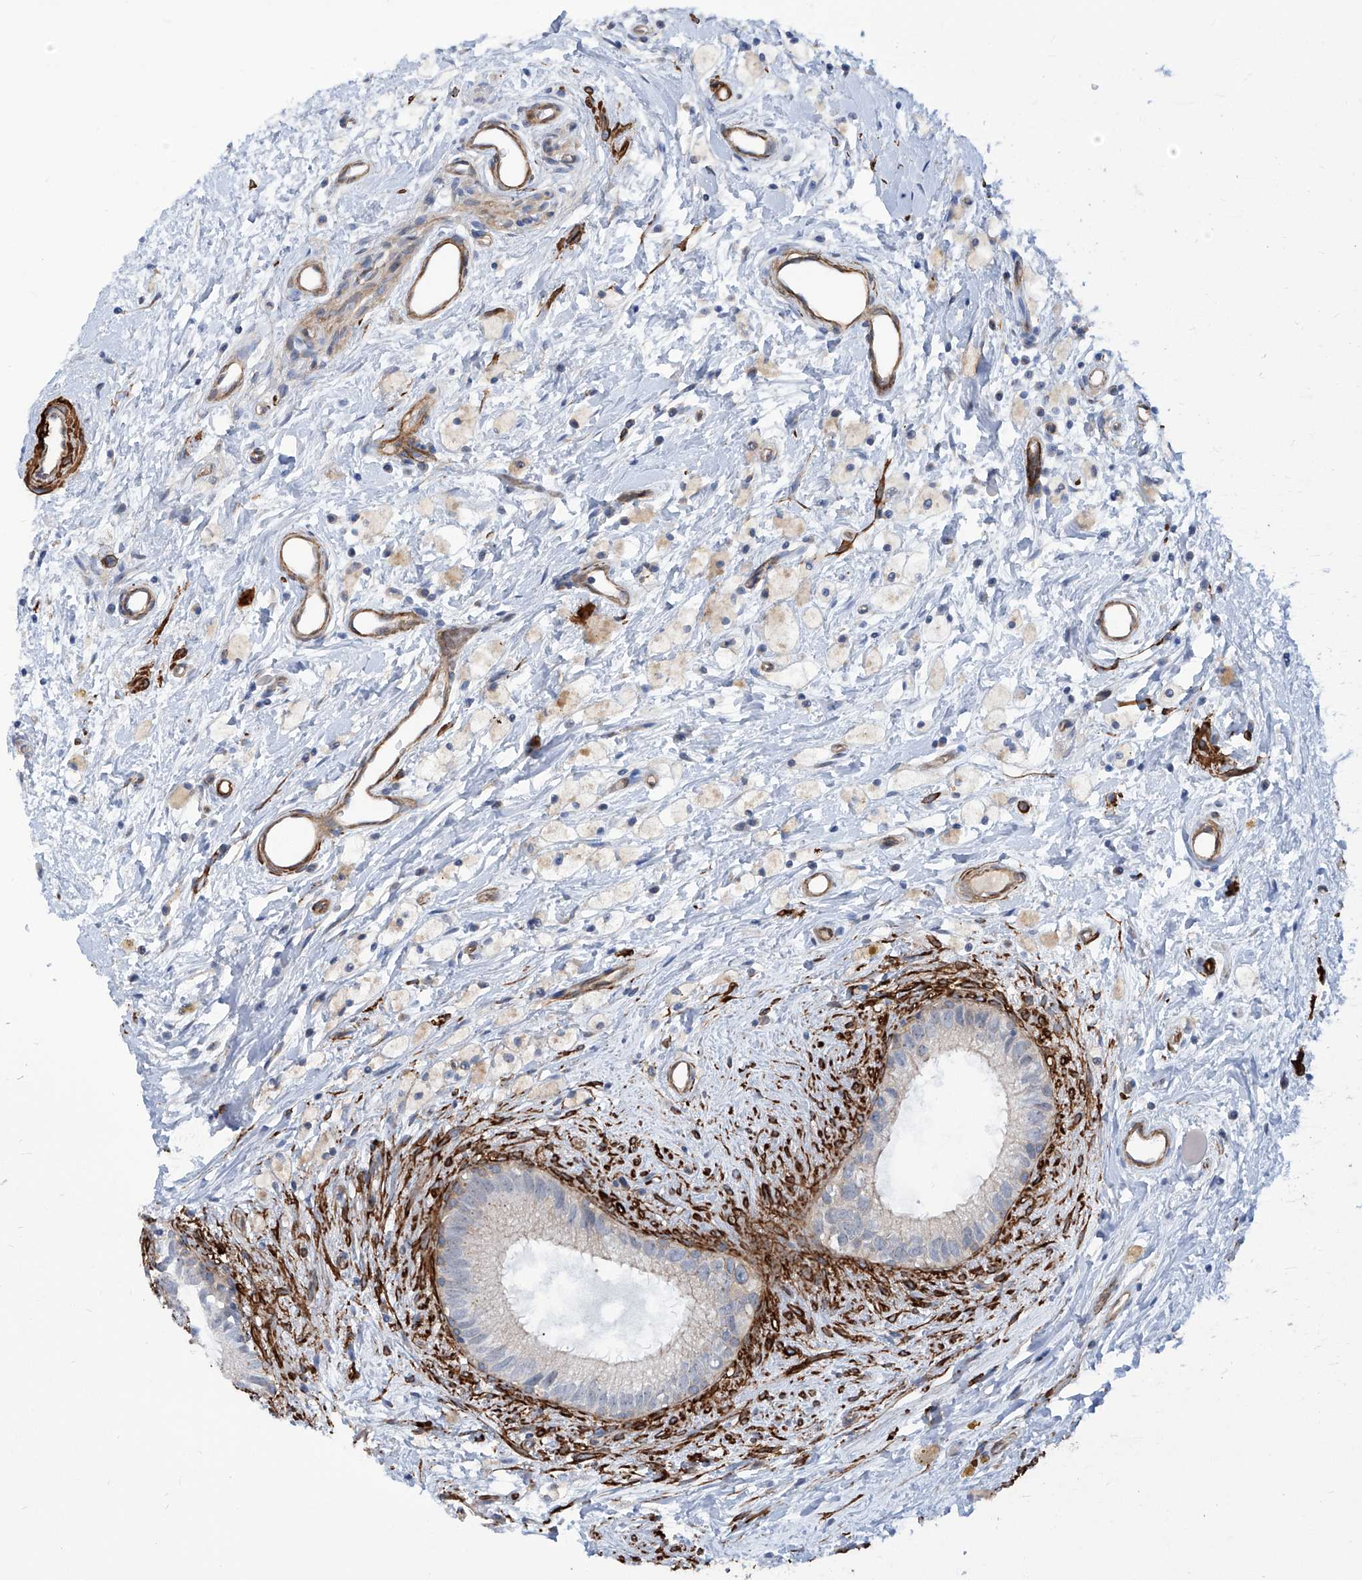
{"staining": {"intensity": "weak", "quantity": "<25%", "location": "cytoplasmic/membranous"}, "tissue": "epididymis", "cell_type": "Glandular cells", "image_type": "normal", "snomed": [{"axis": "morphology", "description": "Normal tissue, NOS"}, {"axis": "topography", "description": "Epididymis"}], "caption": "Immunohistochemistry (IHC) of unremarkable human epididymis demonstrates no positivity in glandular cells.", "gene": "ZNF490", "patient": {"sex": "male", "age": 80}}